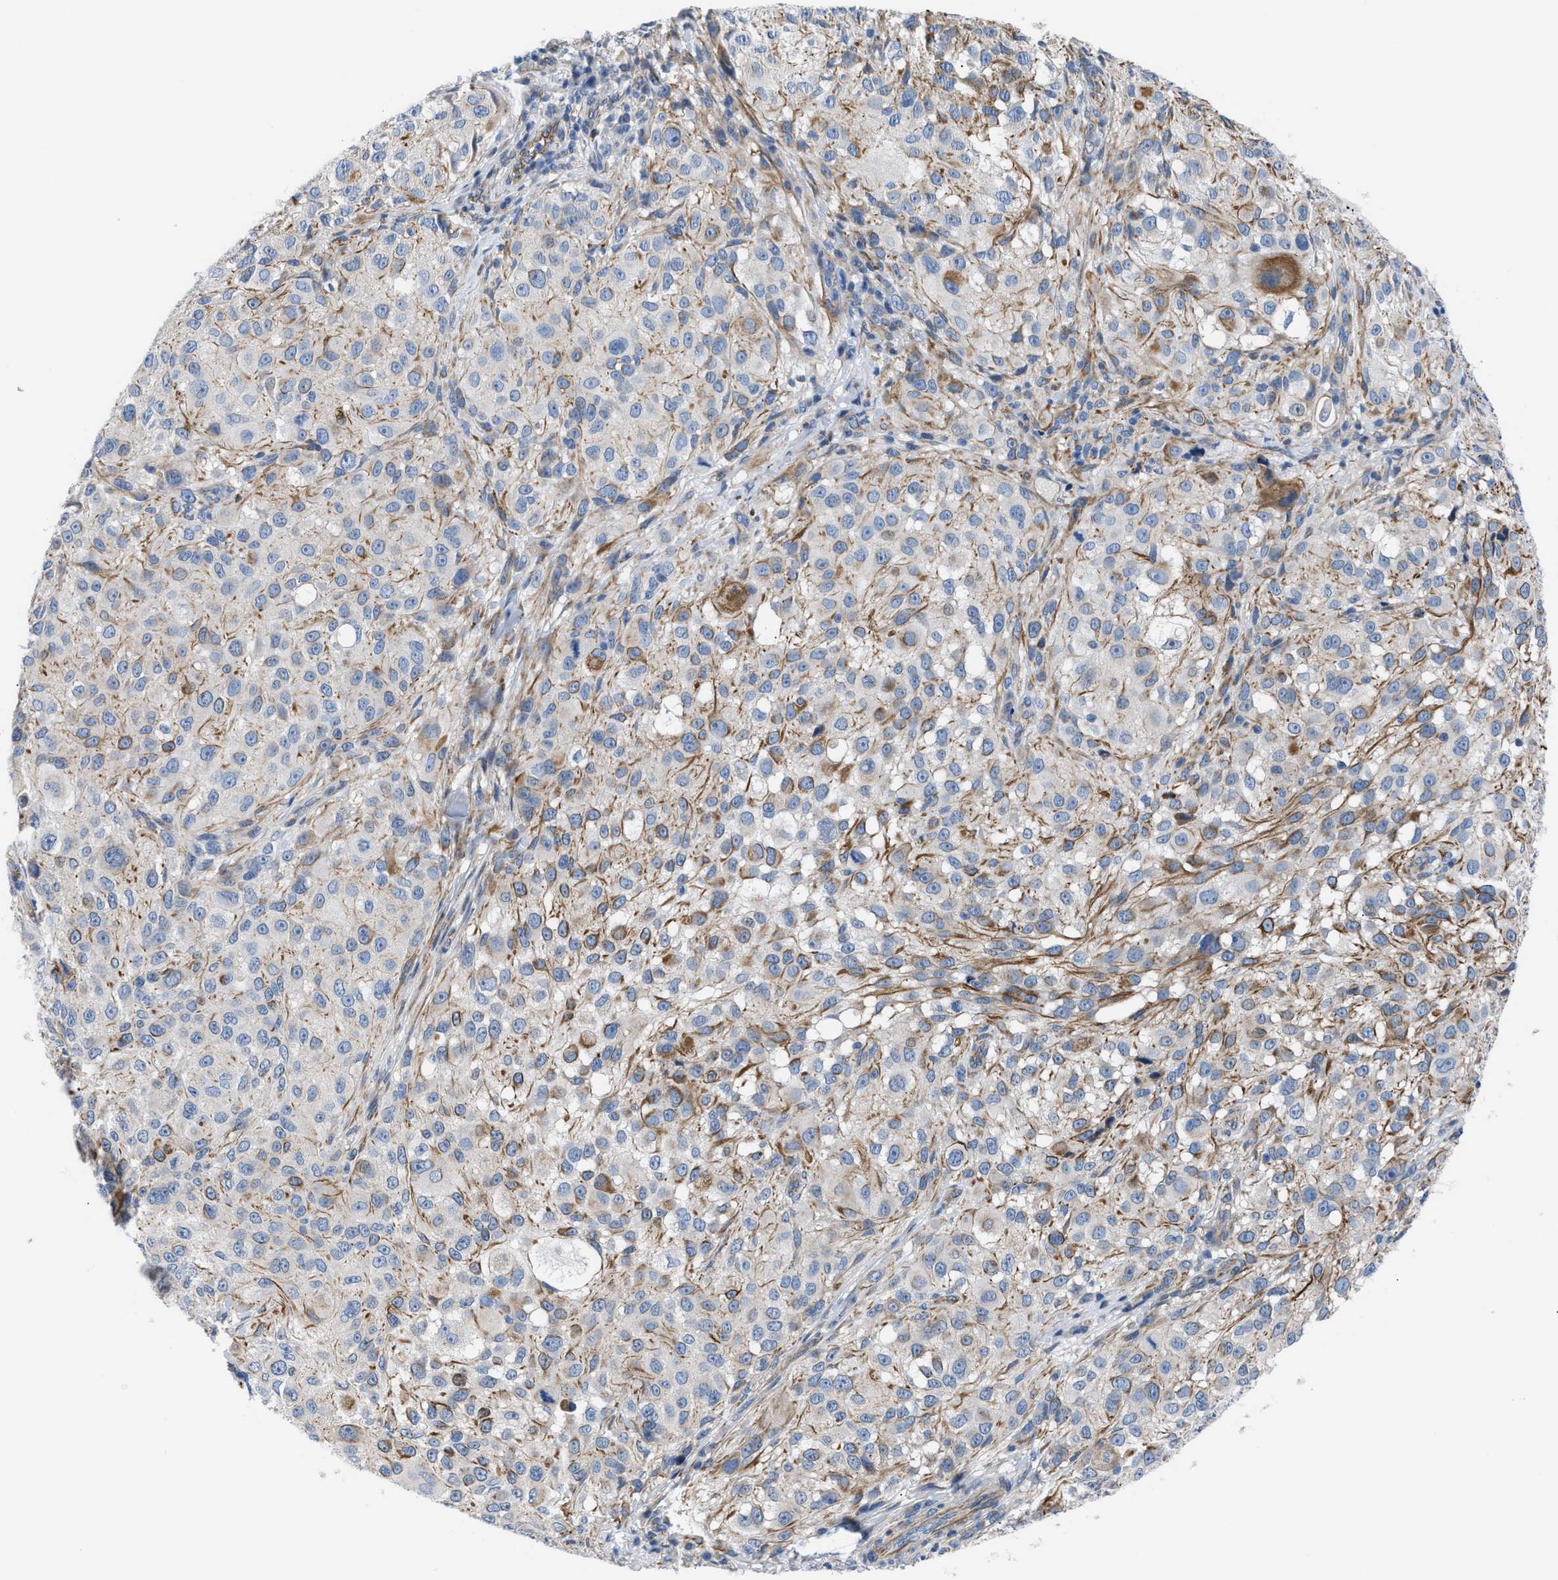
{"staining": {"intensity": "moderate", "quantity": "<25%", "location": "cytoplasmic/membranous"}, "tissue": "melanoma", "cell_type": "Tumor cells", "image_type": "cancer", "snomed": [{"axis": "morphology", "description": "Necrosis, NOS"}, {"axis": "morphology", "description": "Malignant melanoma, NOS"}, {"axis": "topography", "description": "Skin"}], "caption": "Moderate cytoplasmic/membranous expression is identified in about <25% of tumor cells in melanoma.", "gene": "TFPI", "patient": {"sex": "female", "age": 87}}